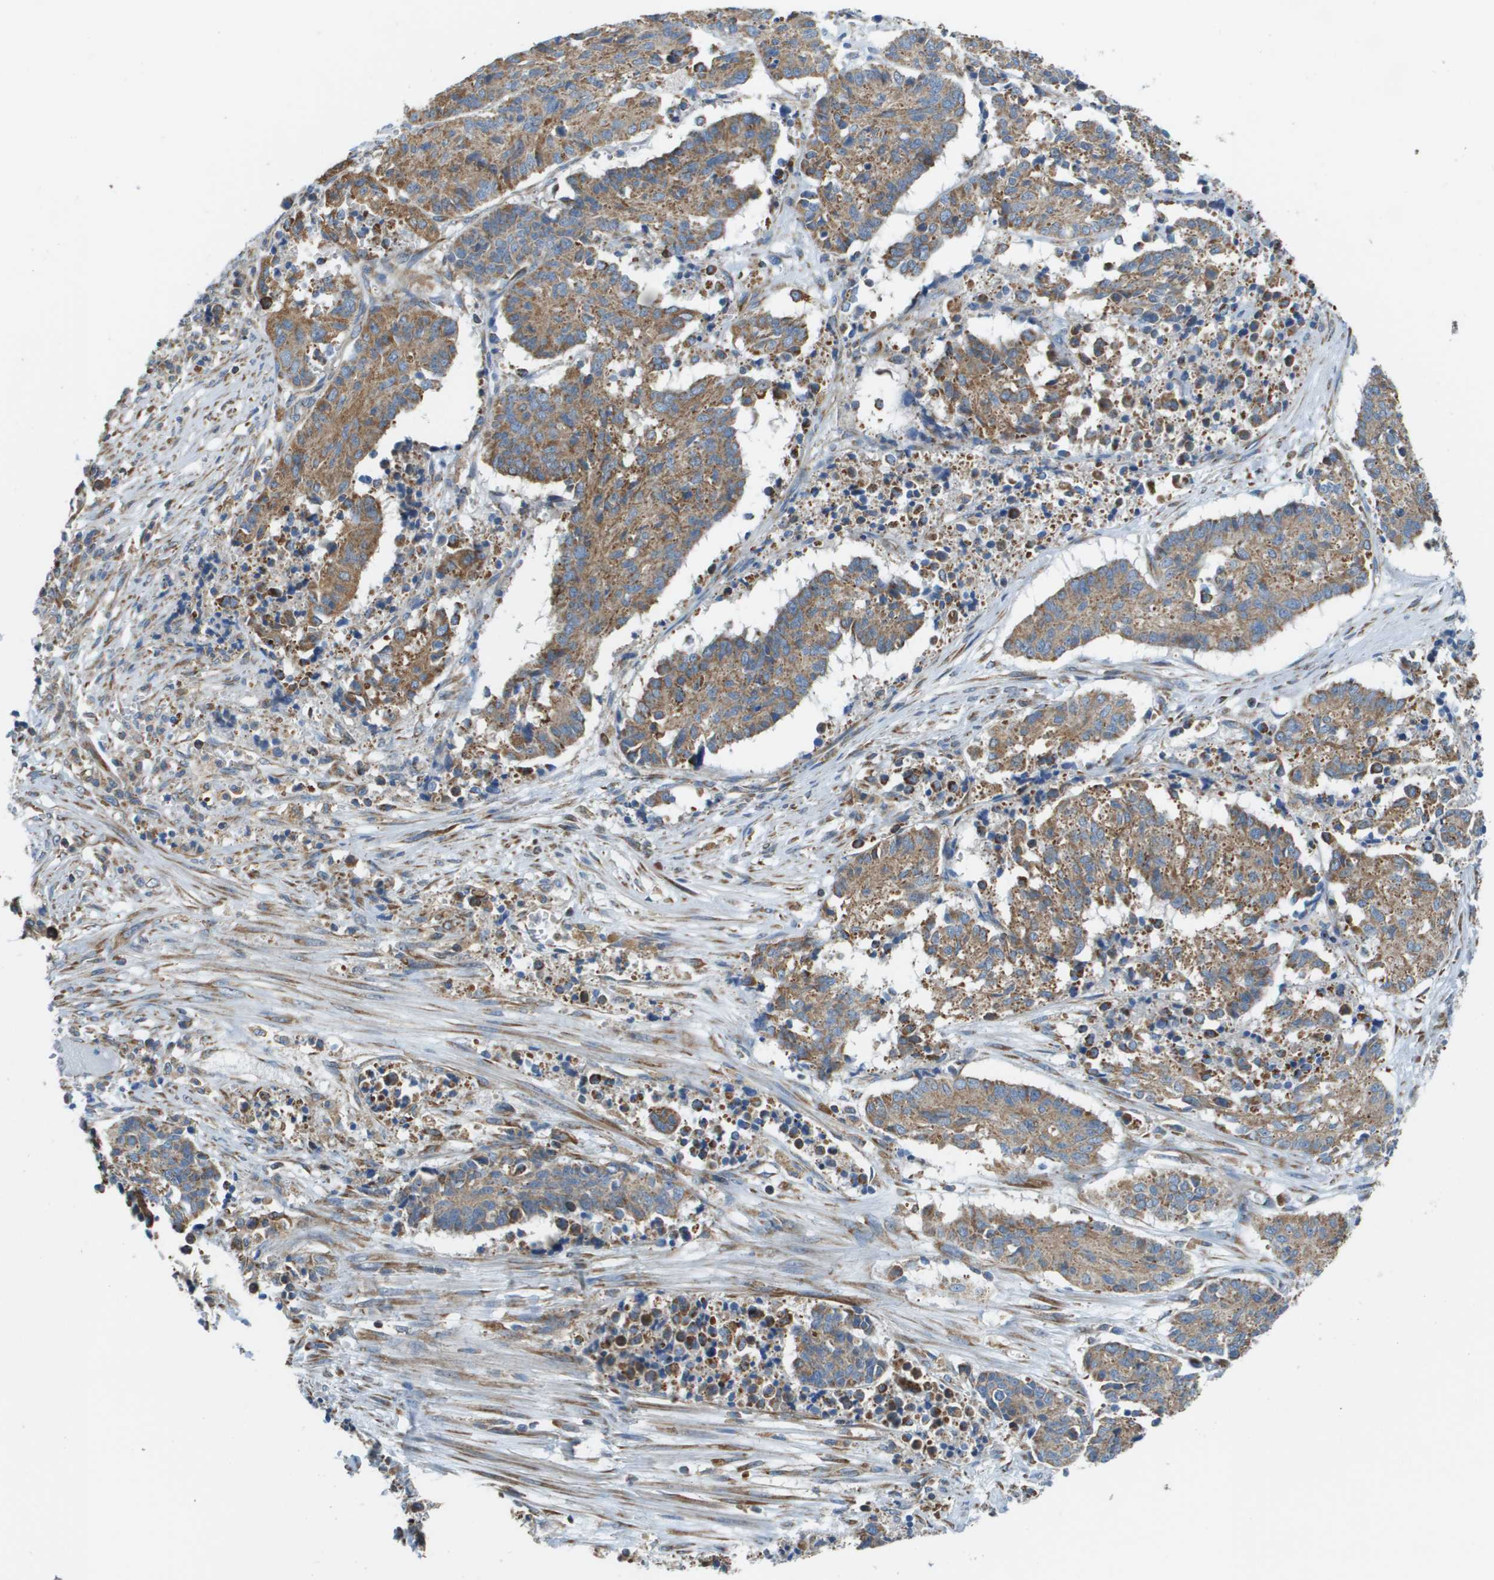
{"staining": {"intensity": "moderate", "quantity": ">75%", "location": "cytoplasmic/membranous"}, "tissue": "cervical cancer", "cell_type": "Tumor cells", "image_type": "cancer", "snomed": [{"axis": "morphology", "description": "Squamous cell carcinoma, NOS"}, {"axis": "topography", "description": "Cervix"}], "caption": "A high-resolution micrograph shows IHC staining of squamous cell carcinoma (cervical), which displays moderate cytoplasmic/membranous positivity in about >75% of tumor cells. Immunohistochemistry stains the protein in brown and the nuclei are stained blue.", "gene": "TAOK3", "patient": {"sex": "female", "age": 35}}